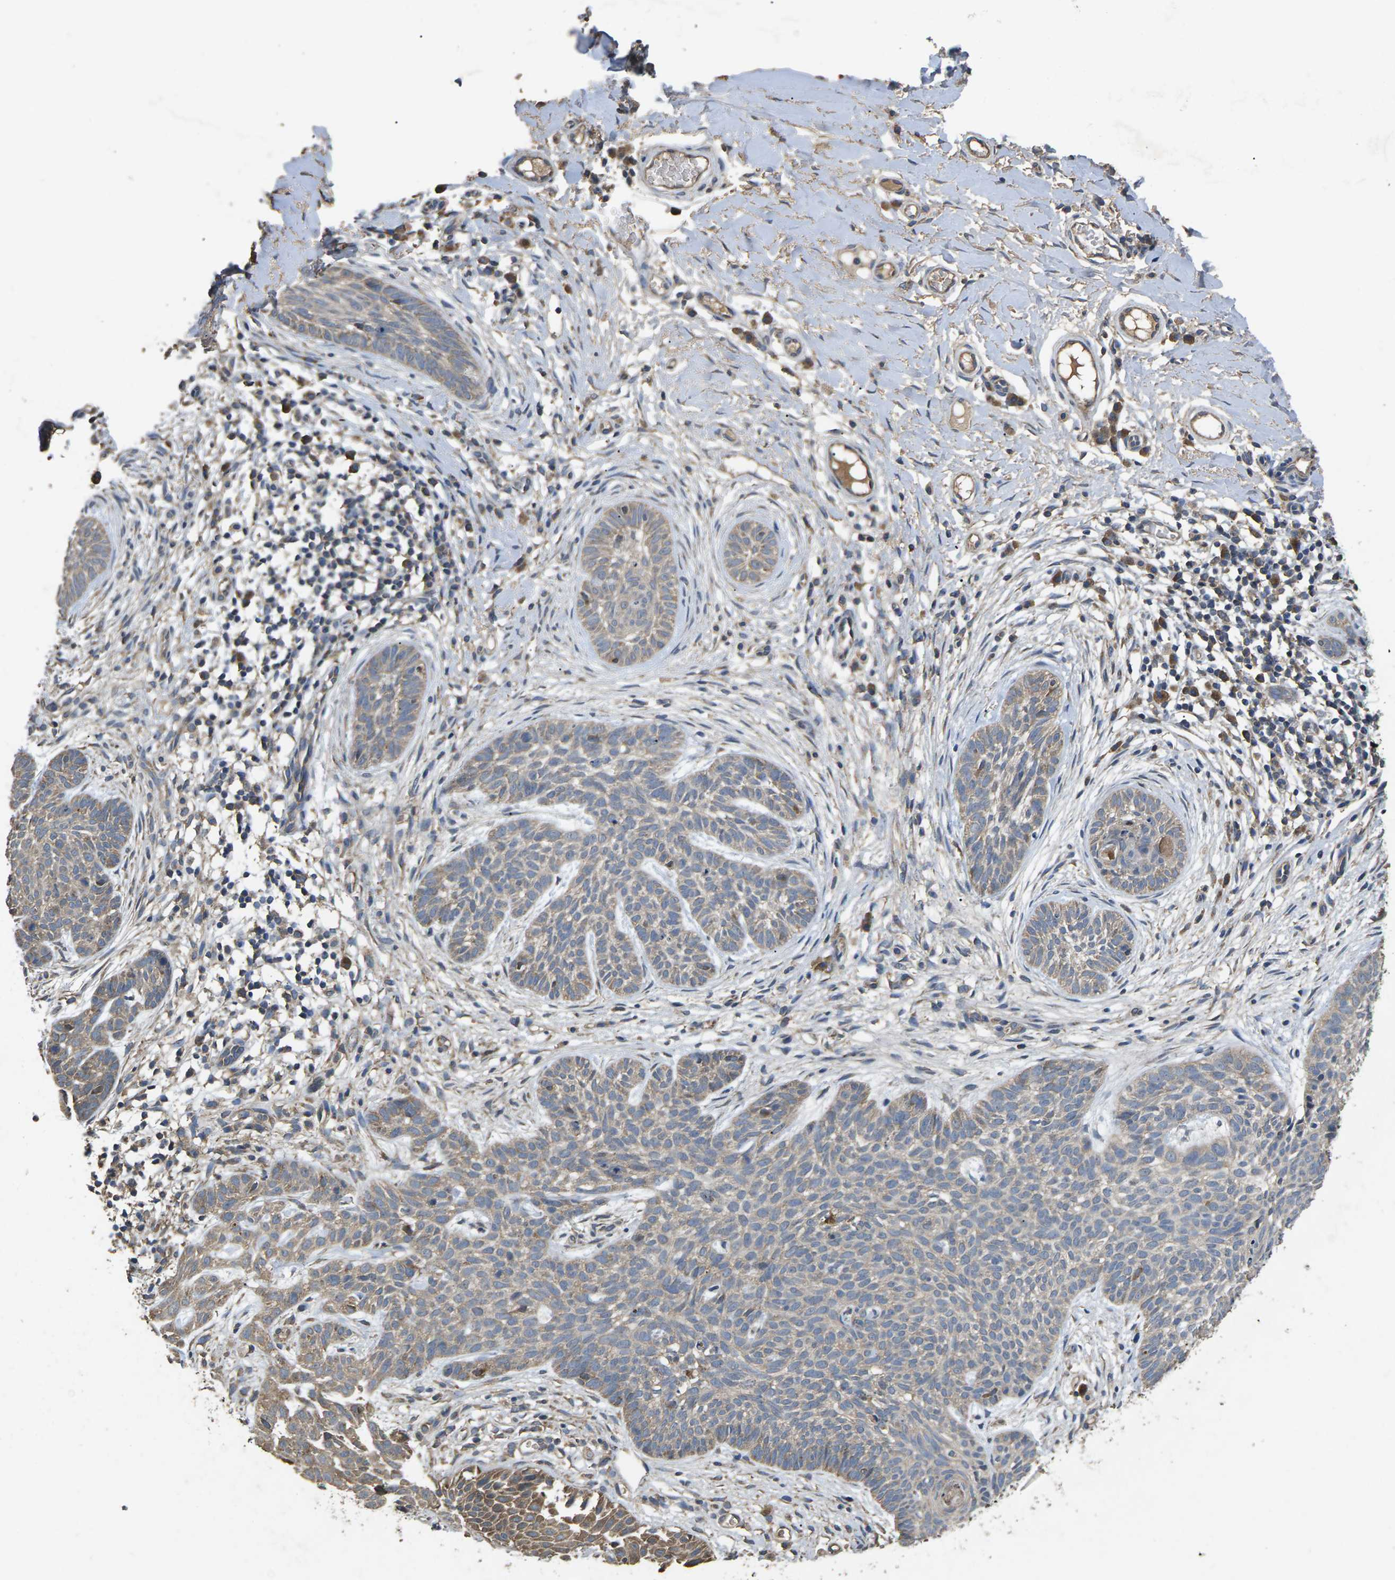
{"staining": {"intensity": "weak", "quantity": "<25%", "location": "cytoplasmic/membranous"}, "tissue": "skin cancer", "cell_type": "Tumor cells", "image_type": "cancer", "snomed": [{"axis": "morphology", "description": "Basal cell carcinoma"}, {"axis": "topography", "description": "Skin"}], "caption": "A high-resolution photomicrograph shows IHC staining of skin cancer (basal cell carcinoma), which reveals no significant expression in tumor cells.", "gene": "B4GAT1", "patient": {"sex": "female", "age": 59}}